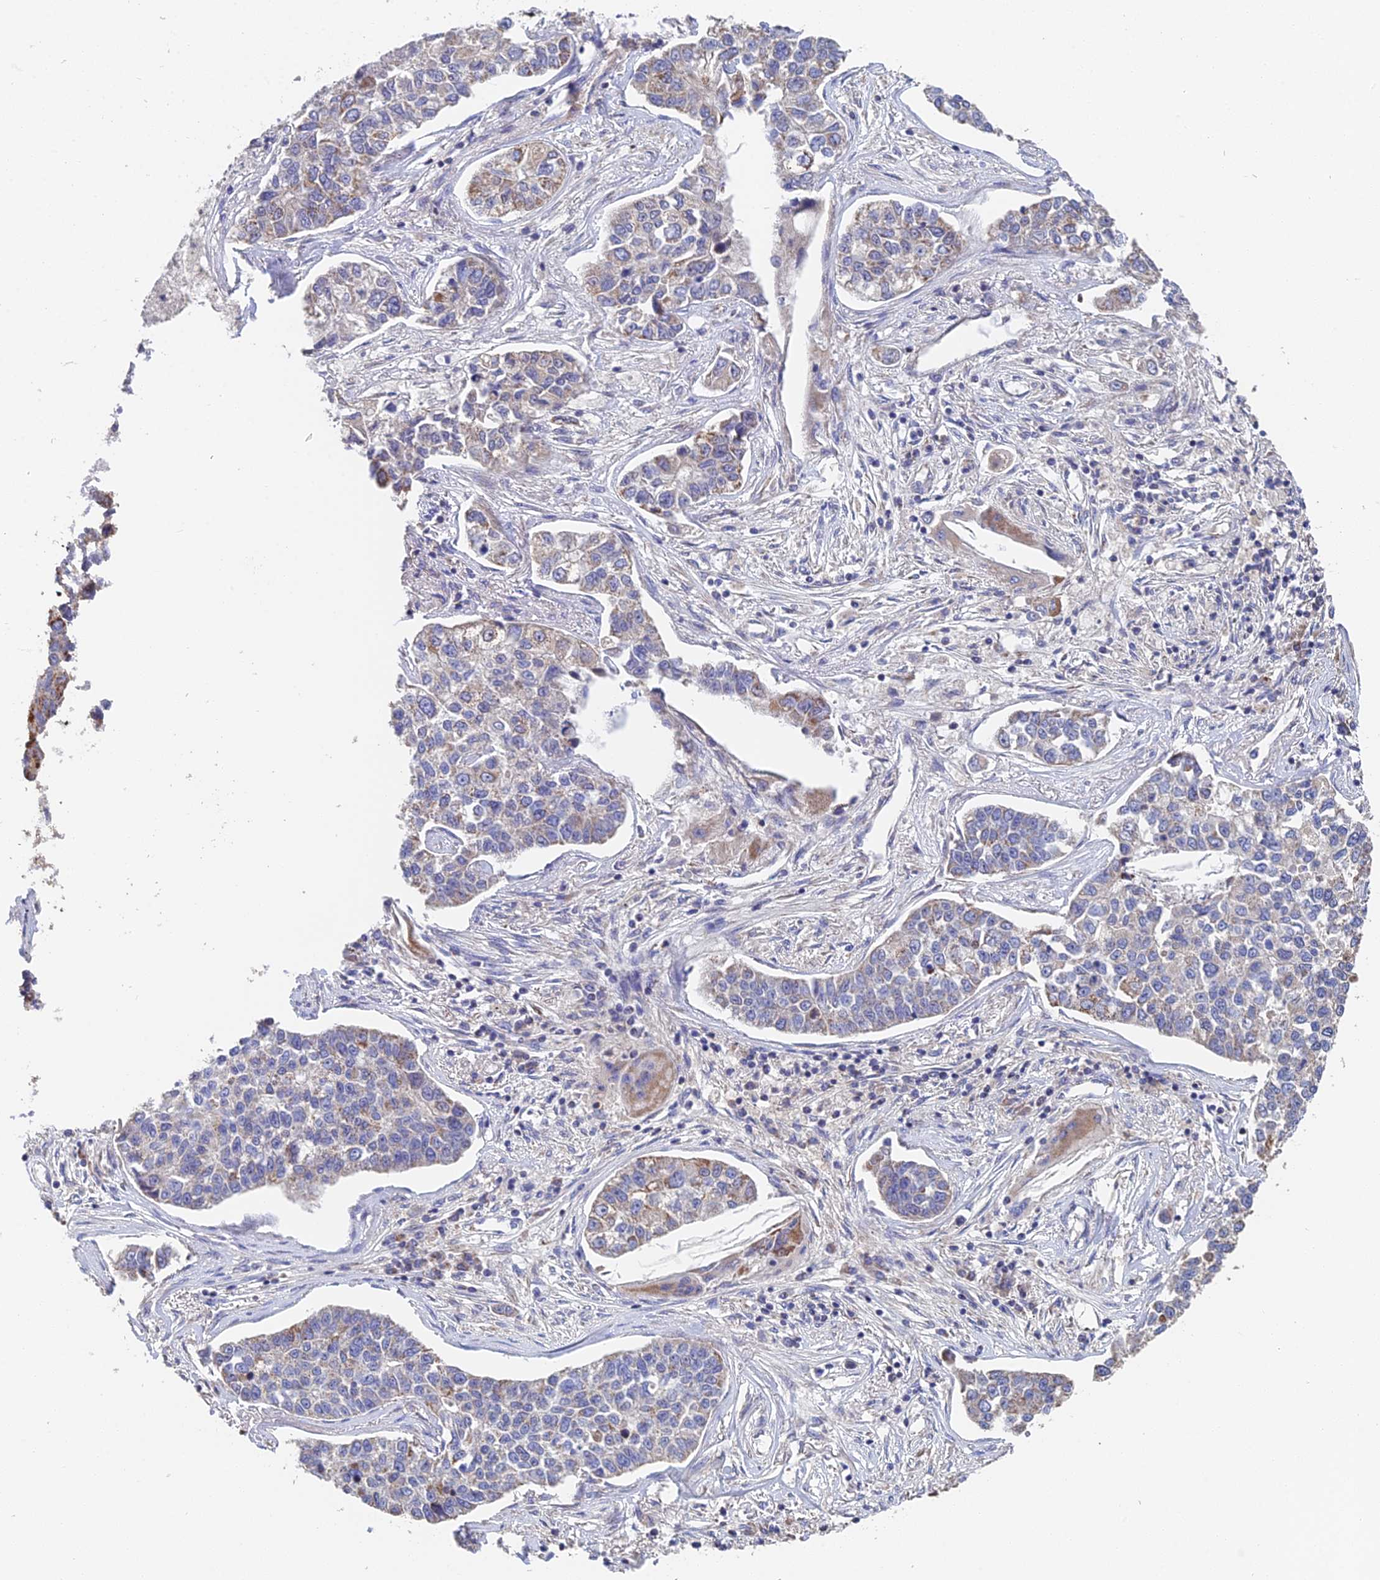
{"staining": {"intensity": "moderate", "quantity": "<25%", "location": "cytoplasmic/membranous"}, "tissue": "lung cancer", "cell_type": "Tumor cells", "image_type": "cancer", "snomed": [{"axis": "morphology", "description": "Adenocarcinoma, NOS"}, {"axis": "topography", "description": "Lung"}], "caption": "Lung cancer stained for a protein displays moderate cytoplasmic/membranous positivity in tumor cells.", "gene": "ECSIT", "patient": {"sex": "male", "age": 49}}